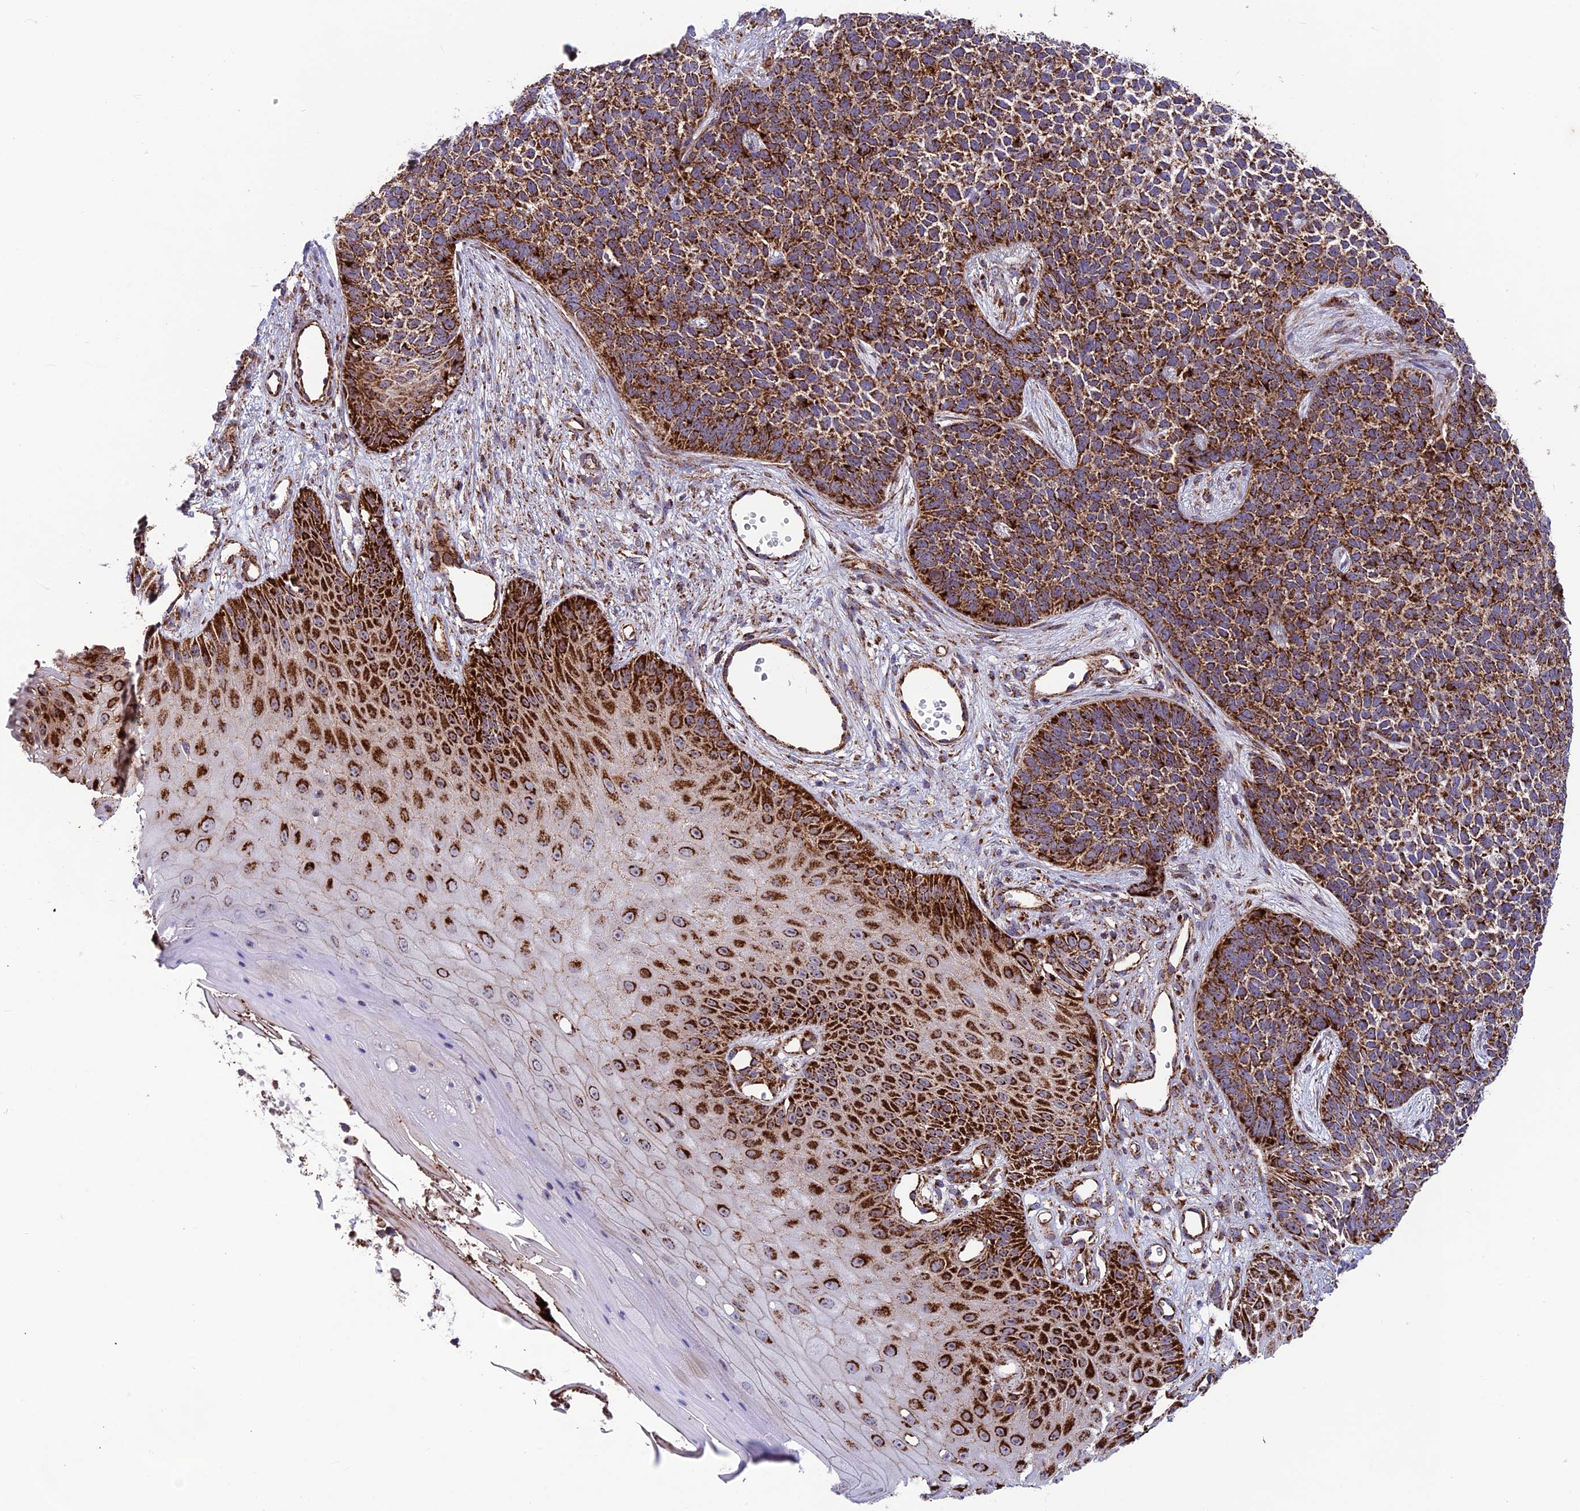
{"staining": {"intensity": "moderate", "quantity": ">75%", "location": "cytoplasmic/membranous"}, "tissue": "skin cancer", "cell_type": "Tumor cells", "image_type": "cancer", "snomed": [{"axis": "morphology", "description": "Basal cell carcinoma"}, {"axis": "topography", "description": "Skin"}], "caption": "This is a micrograph of immunohistochemistry staining of skin basal cell carcinoma, which shows moderate positivity in the cytoplasmic/membranous of tumor cells.", "gene": "MRPS18B", "patient": {"sex": "female", "age": 84}}